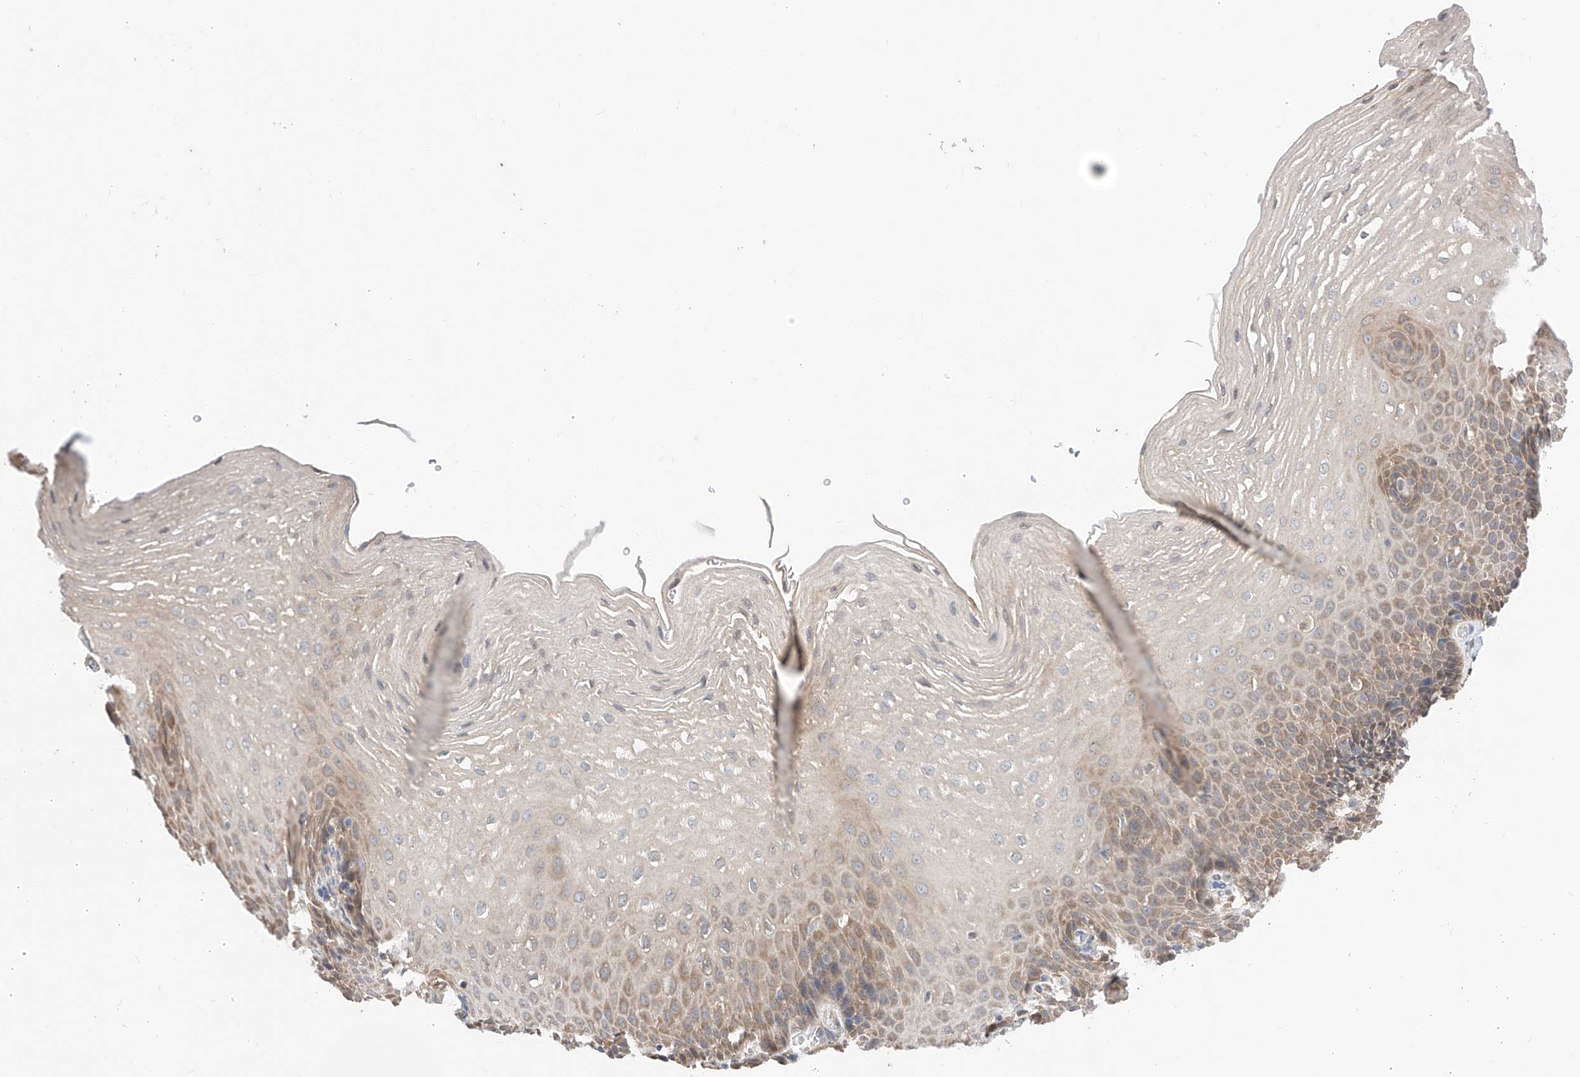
{"staining": {"intensity": "moderate", "quantity": "25%-75%", "location": "cytoplasmic/membranous"}, "tissue": "esophagus", "cell_type": "Squamous epithelial cells", "image_type": "normal", "snomed": [{"axis": "morphology", "description": "Normal tissue, NOS"}, {"axis": "topography", "description": "Esophagus"}], "caption": "Immunohistochemistry (IHC) of normal human esophagus shows medium levels of moderate cytoplasmic/membranous staining in about 25%-75% of squamous epithelial cells. The staining was performed using DAB (3,3'-diaminobenzidine) to visualize the protein expression in brown, while the nuclei were stained in blue with hematoxylin (Magnification: 20x).", "gene": "ZSCAN4", "patient": {"sex": "female", "age": 66}}